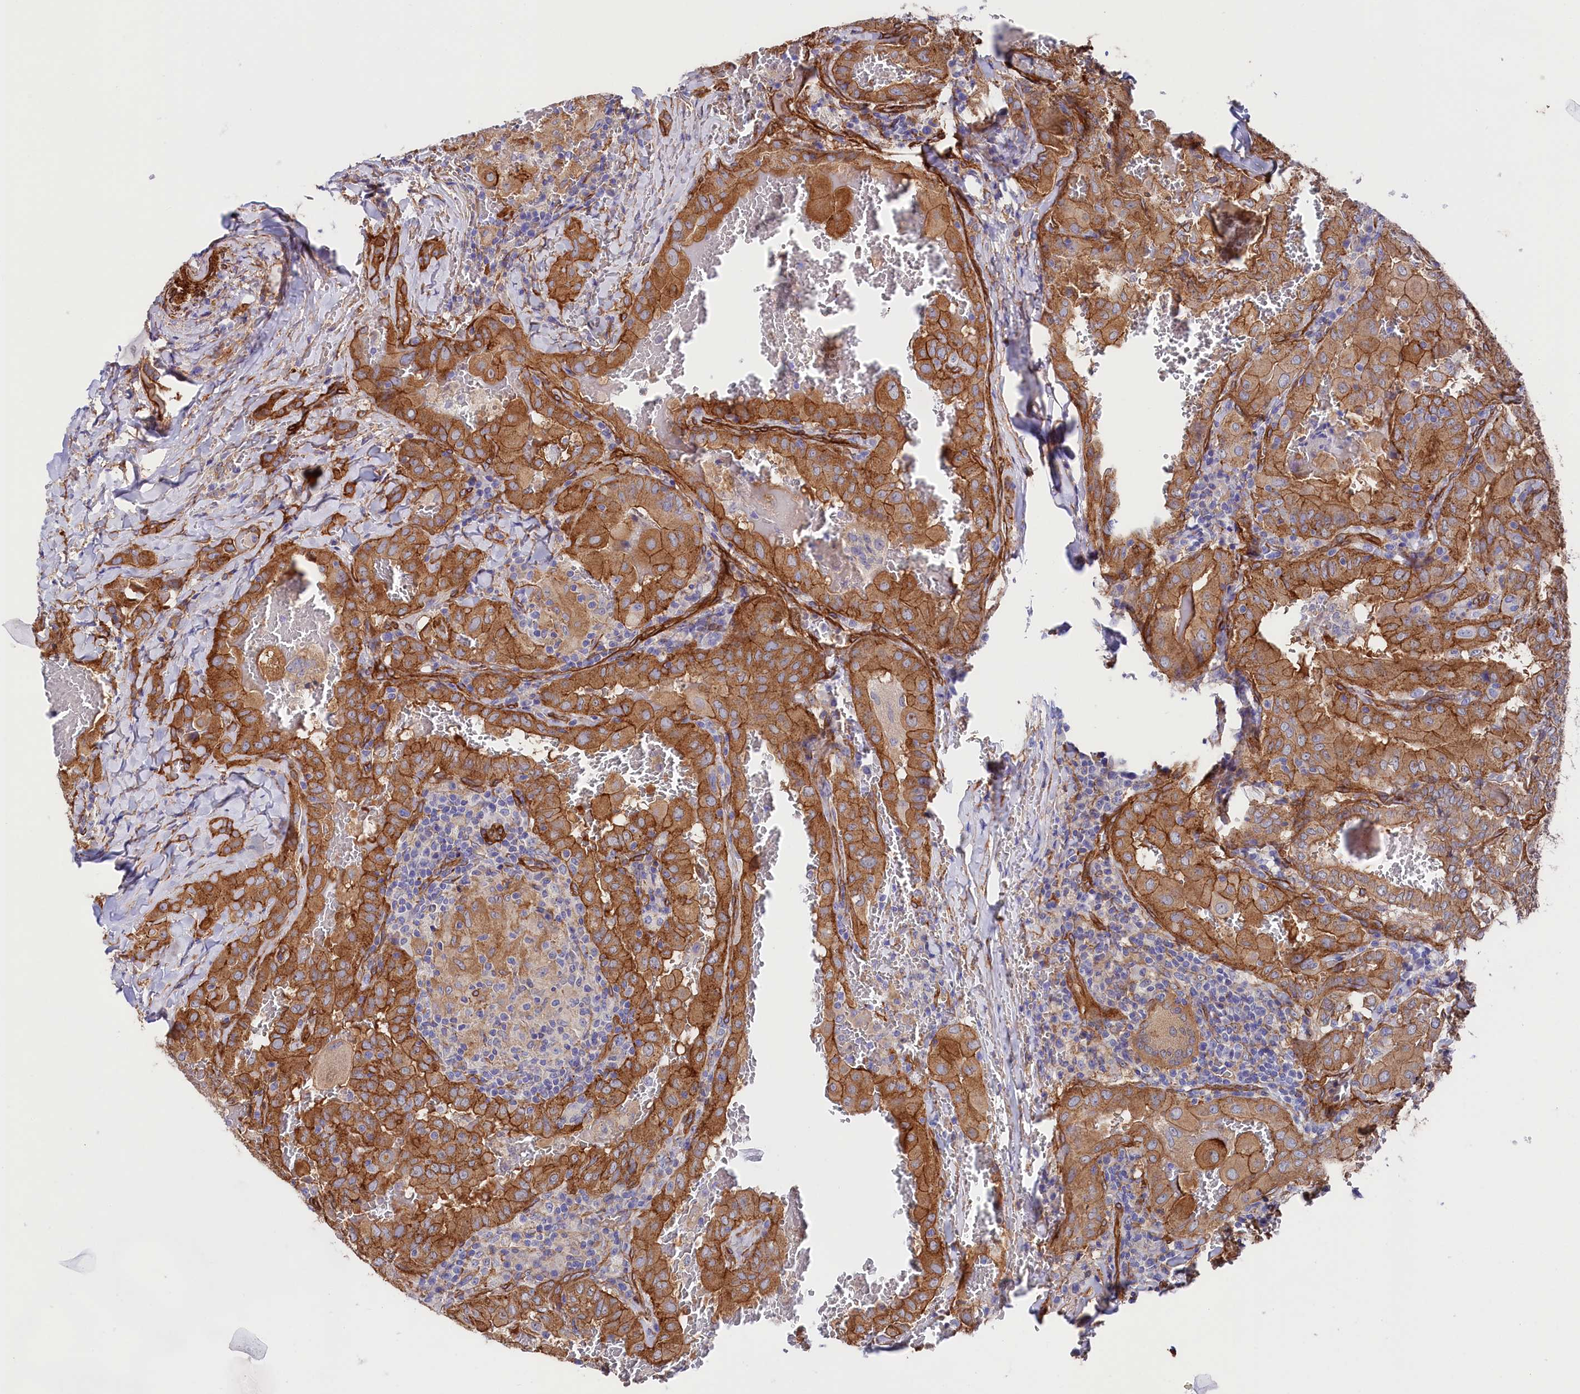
{"staining": {"intensity": "moderate", "quantity": ">75%", "location": "cytoplasmic/membranous"}, "tissue": "thyroid cancer", "cell_type": "Tumor cells", "image_type": "cancer", "snomed": [{"axis": "morphology", "description": "Papillary adenocarcinoma, NOS"}, {"axis": "topography", "description": "Thyroid gland"}], "caption": "DAB (3,3'-diaminobenzidine) immunohistochemical staining of human thyroid papillary adenocarcinoma shows moderate cytoplasmic/membranous protein expression in about >75% of tumor cells.", "gene": "TNKS1BP1", "patient": {"sex": "female", "age": 72}}